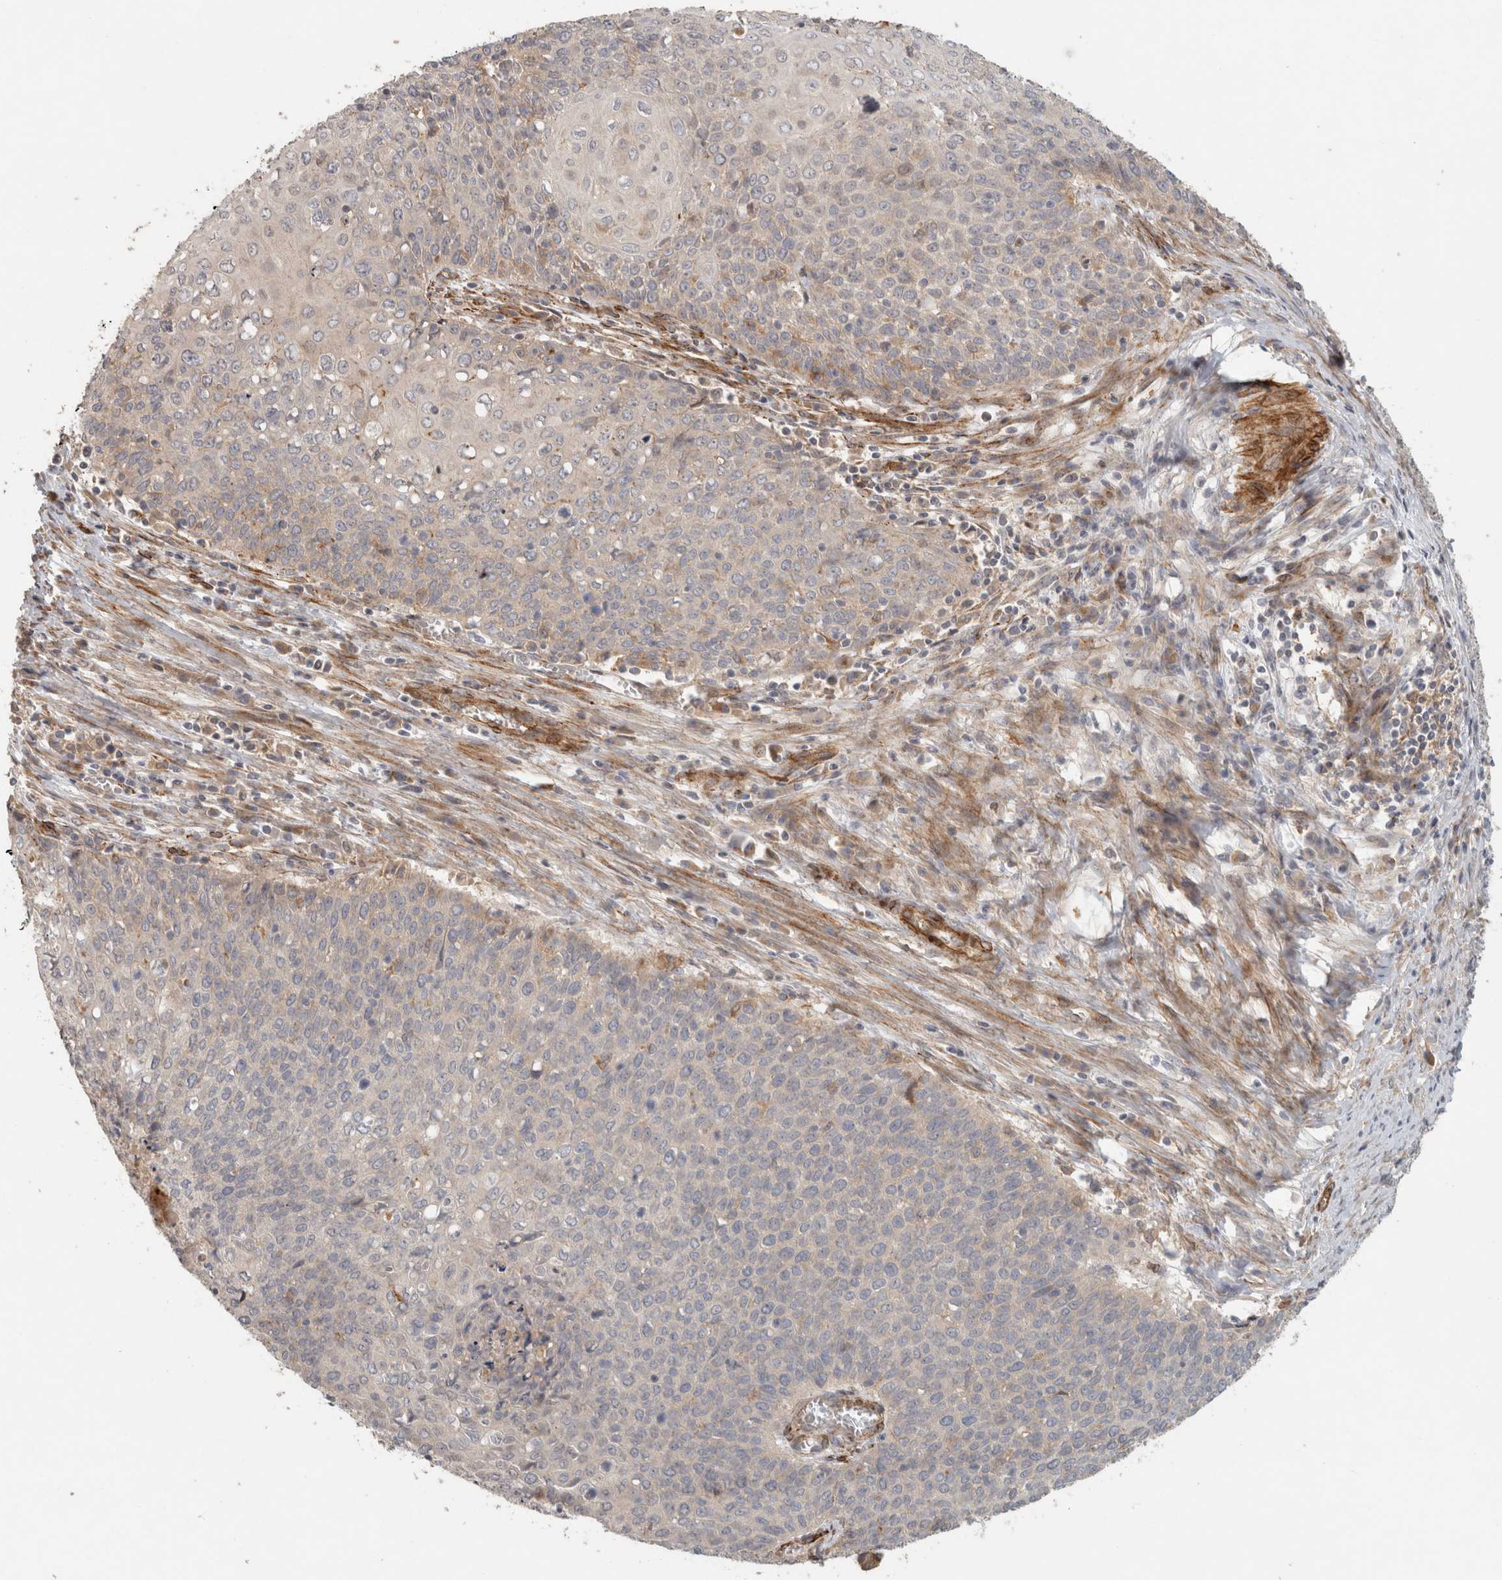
{"staining": {"intensity": "negative", "quantity": "none", "location": "none"}, "tissue": "cervical cancer", "cell_type": "Tumor cells", "image_type": "cancer", "snomed": [{"axis": "morphology", "description": "Squamous cell carcinoma, NOS"}, {"axis": "topography", "description": "Cervix"}], "caption": "A photomicrograph of cervical cancer (squamous cell carcinoma) stained for a protein displays no brown staining in tumor cells.", "gene": "SIPA1L2", "patient": {"sex": "female", "age": 39}}